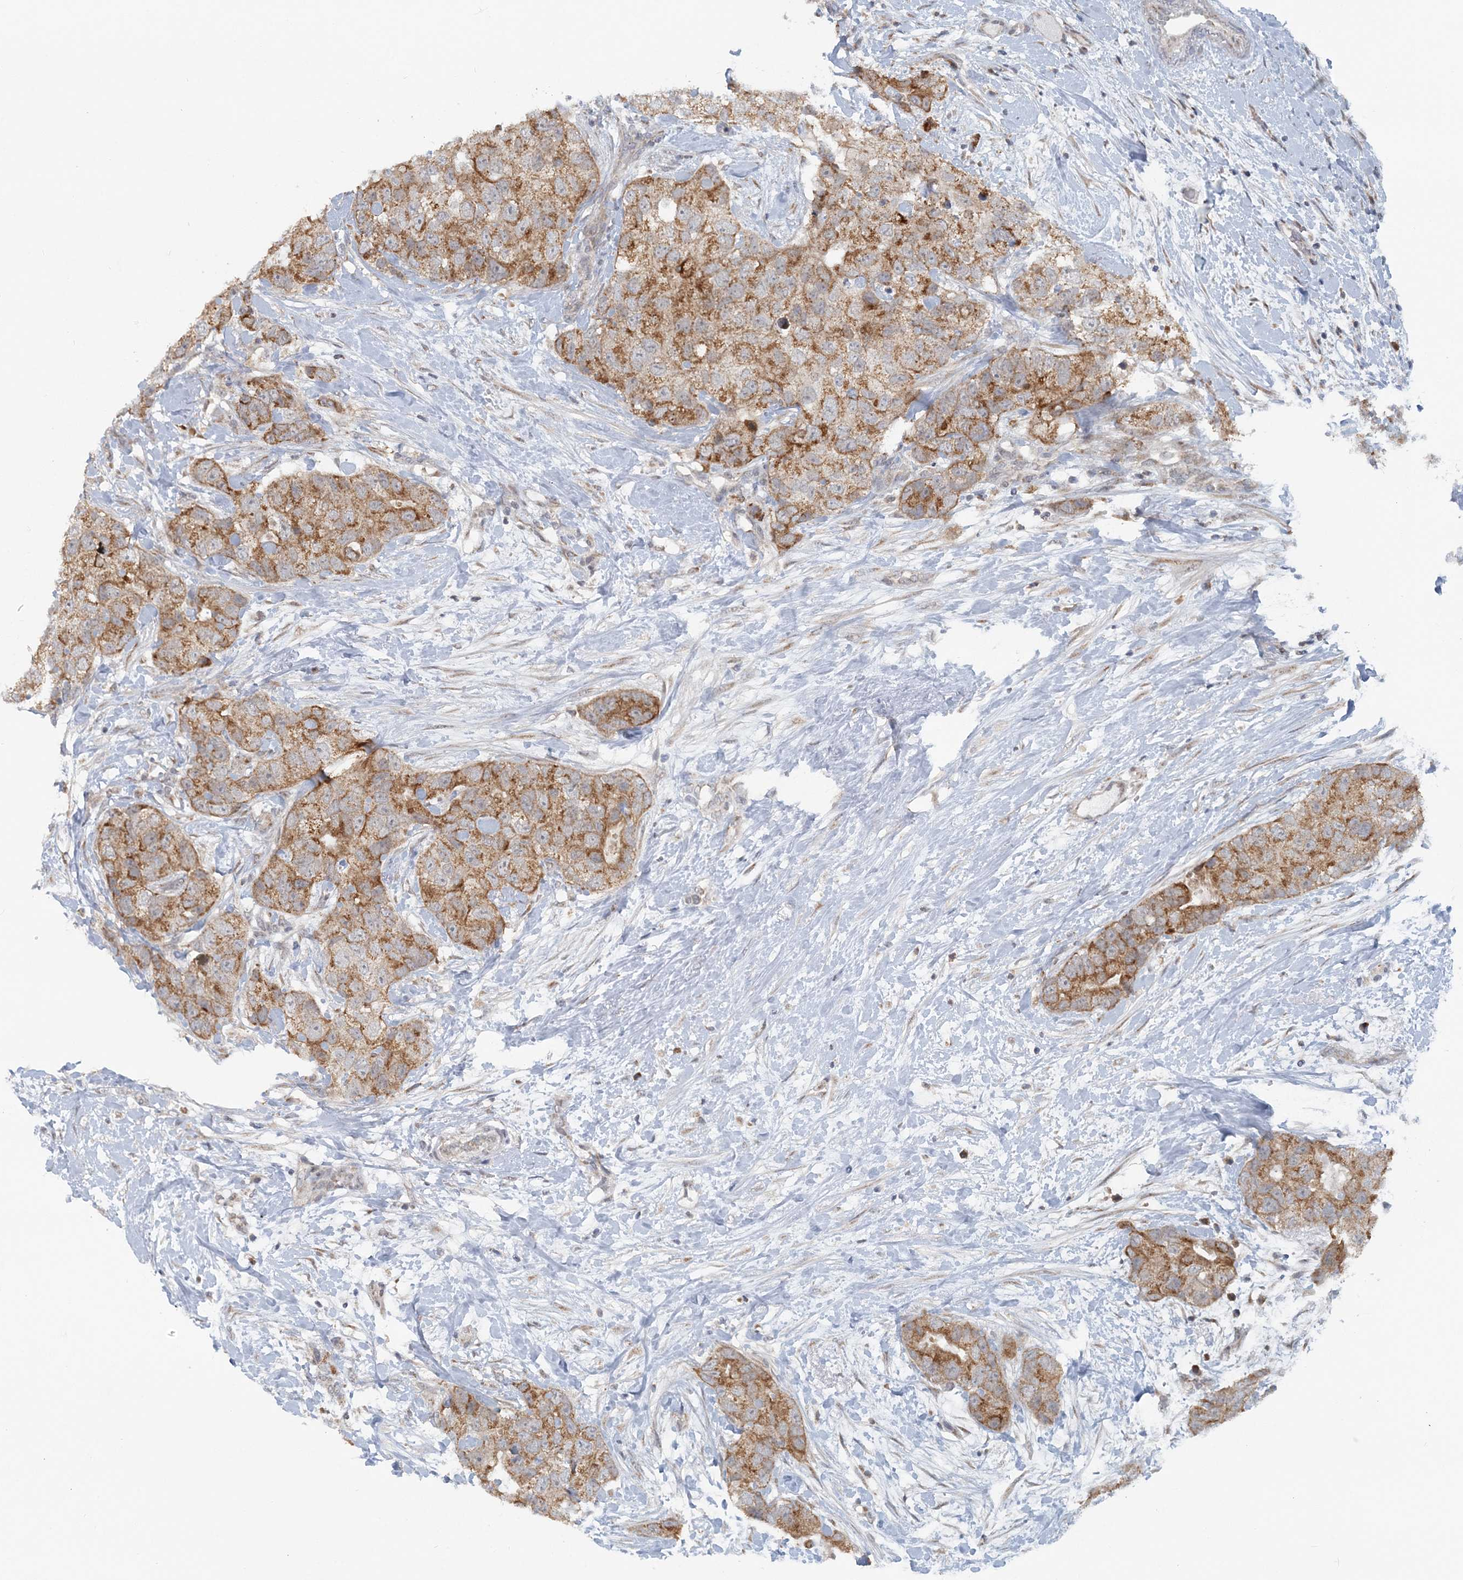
{"staining": {"intensity": "moderate", "quantity": ">75%", "location": "cytoplasmic/membranous"}, "tissue": "breast cancer", "cell_type": "Tumor cells", "image_type": "cancer", "snomed": [{"axis": "morphology", "description": "Duct carcinoma"}, {"axis": "topography", "description": "Breast"}], "caption": "Human breast cancer stained with a protein marker exhibits moderate staining in tumor cells.", "gene": "RNF150", "patient": {"sex": "female", "age": 62}}